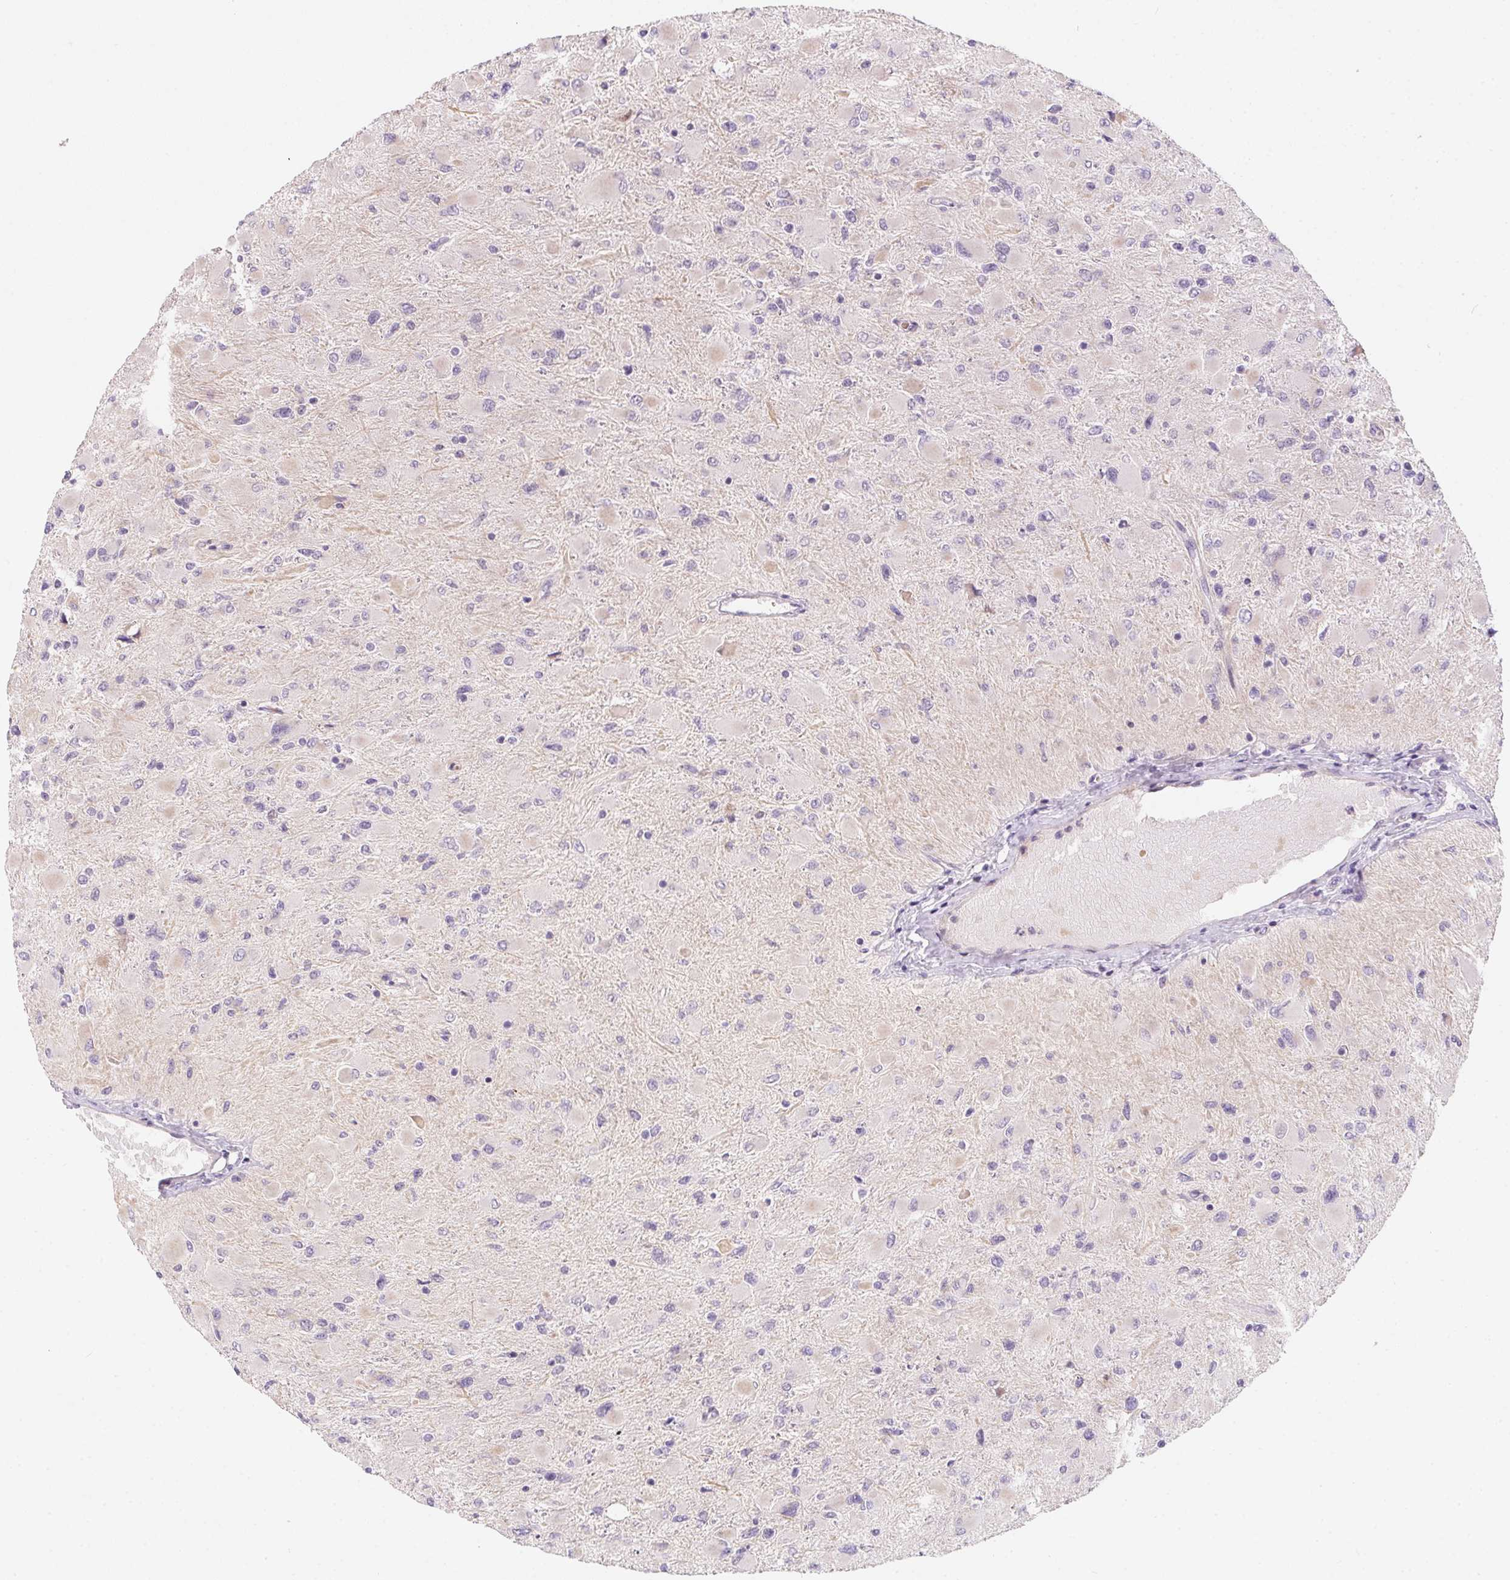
{"staining": {"intensity": "negative", "quantity": "none", "location": "none"}, "tissue": "glioma", "cell_type": "Tumor cells", "image_type": "cancer", "snomed": [{"axis": "morphology", "description": "Glioma, malignant, High grade"}, {"axis": "topography", "description": "Cerebral cortex"}], "caption": "High-grade glioma (malignant) stained for a protein using immunohistochemistry (IHC) exhibits no positivity tumor cells.", "gene": "HELLS", "patient": {"sex": "female", "age": 36}}